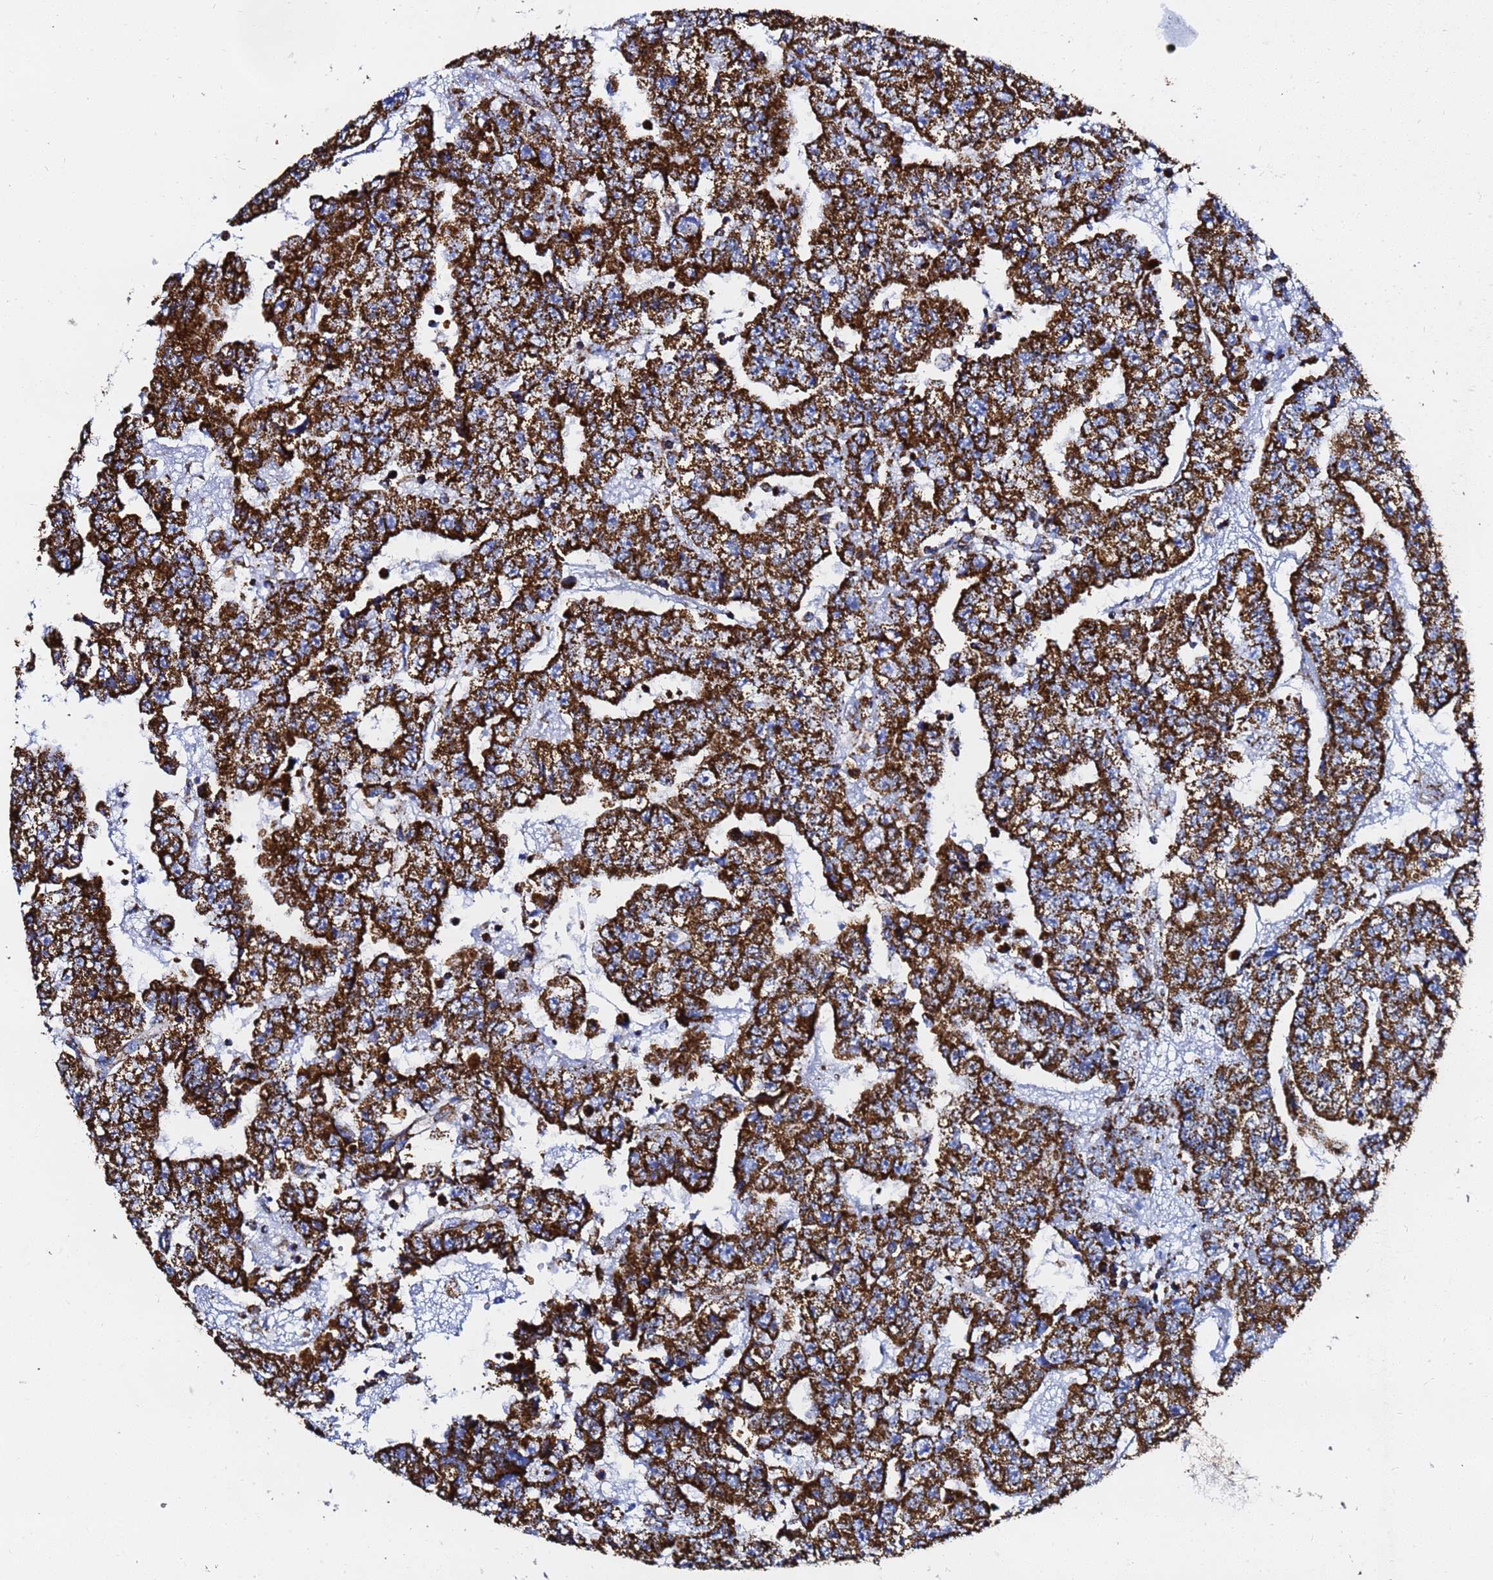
{"staining": {"intensity": "strong", "quantity": ">75%", "location": "cytoplasmic/membranous"}, "tissue": "testis cancer", "cell_type": "Tumor cells", "image_type": "cancer", "snomed": [{"axis": "morphology", "description": "Carcinoma, Embryonal, NOS"}, {"axis": "topography", "description": "Testis"}], "caption": "A high amount of strong cytoplasmic/membranous expression is present in about >75% of tumor cells in testis cancer (embryonal carcinoma) tissue.", "gene": "PHB2", "patient": {"sex": "male", "age": 25}}